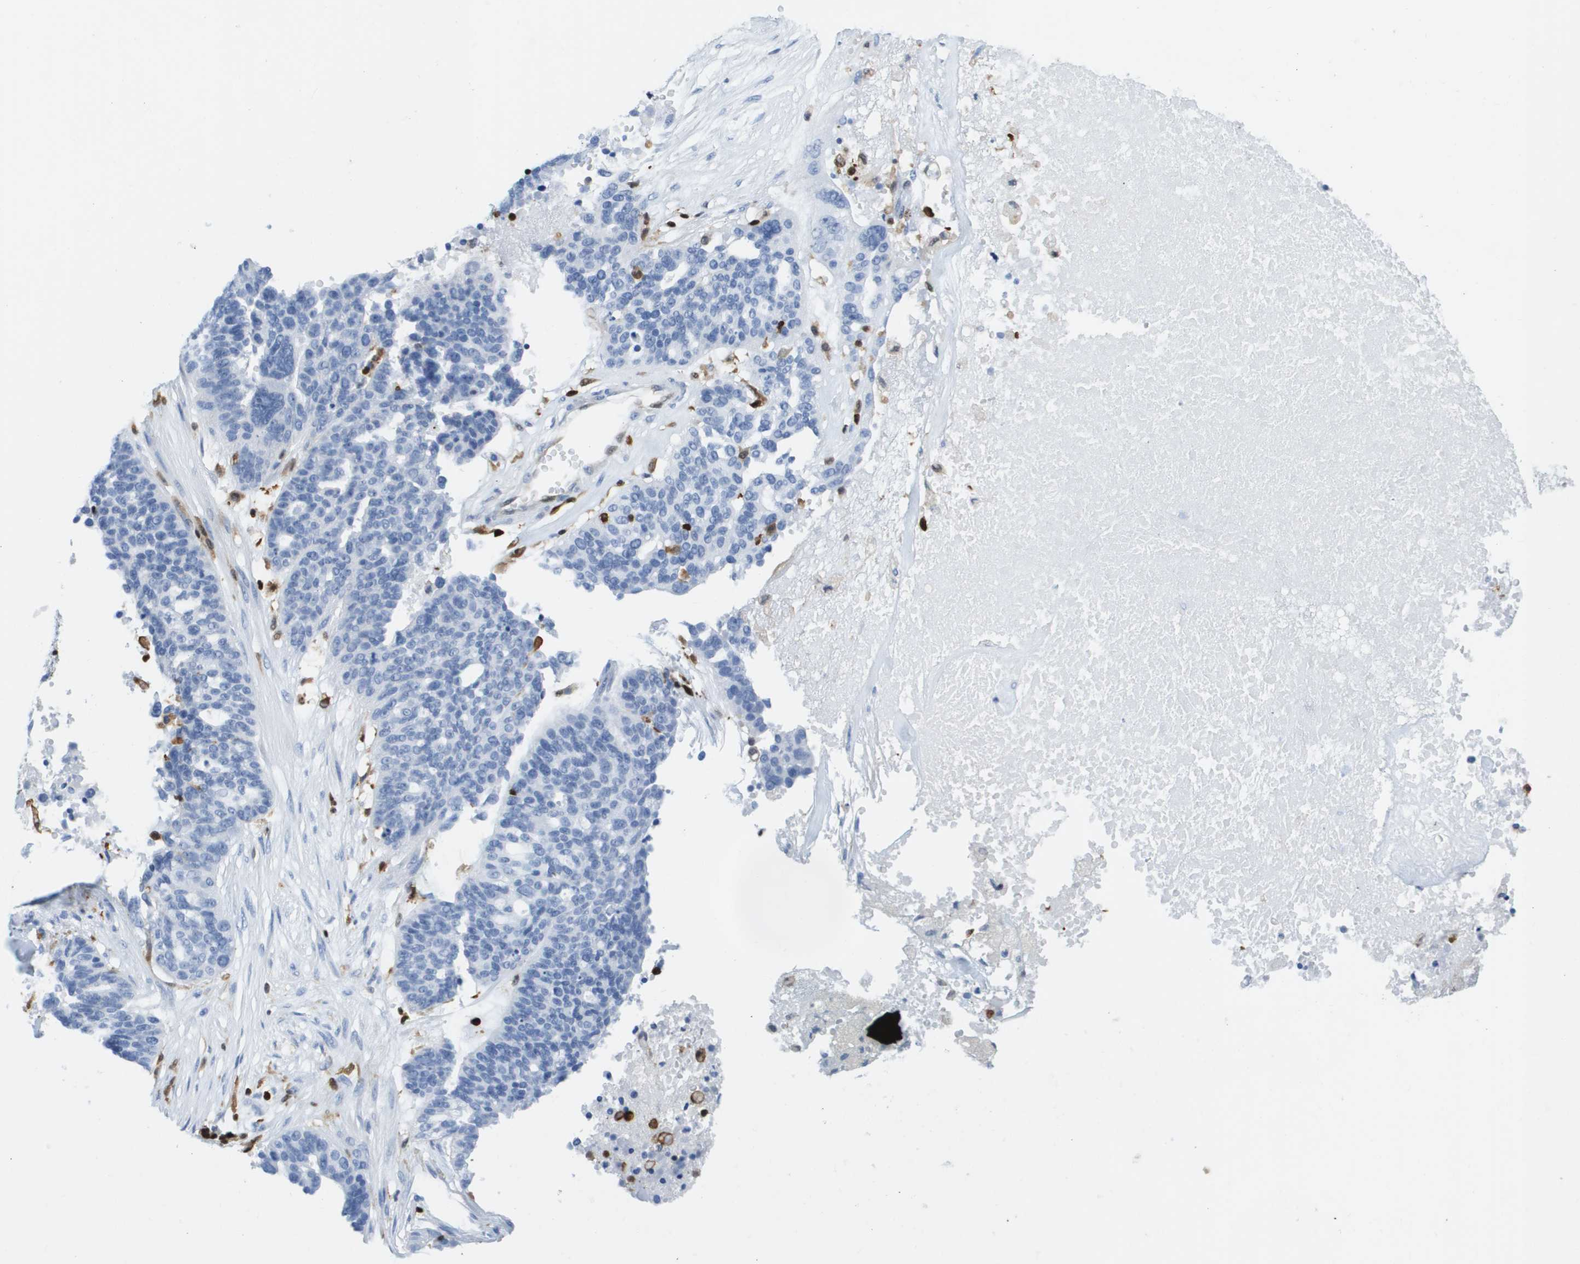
{"staining": {"intensity": "negative", "quantity": "none", "location": "none"}, "tissue": "ovarian cancer", "cell_type": "Tumor cells", "image_type": "cancer", "snomed": [{"axis": "morphology", "description": "Cystadenocarcinoma, serous, NOS"}, {"axis": "topography", "description": "Ovary"}], "caption": "This is an immunohistochemistry (IHC) micrograph of ovarian serous cystadenocarcinoma. There is no expression in tumor cells.", "gene": "DOCK5", "patient": {"sex": "female", "age": 59}}